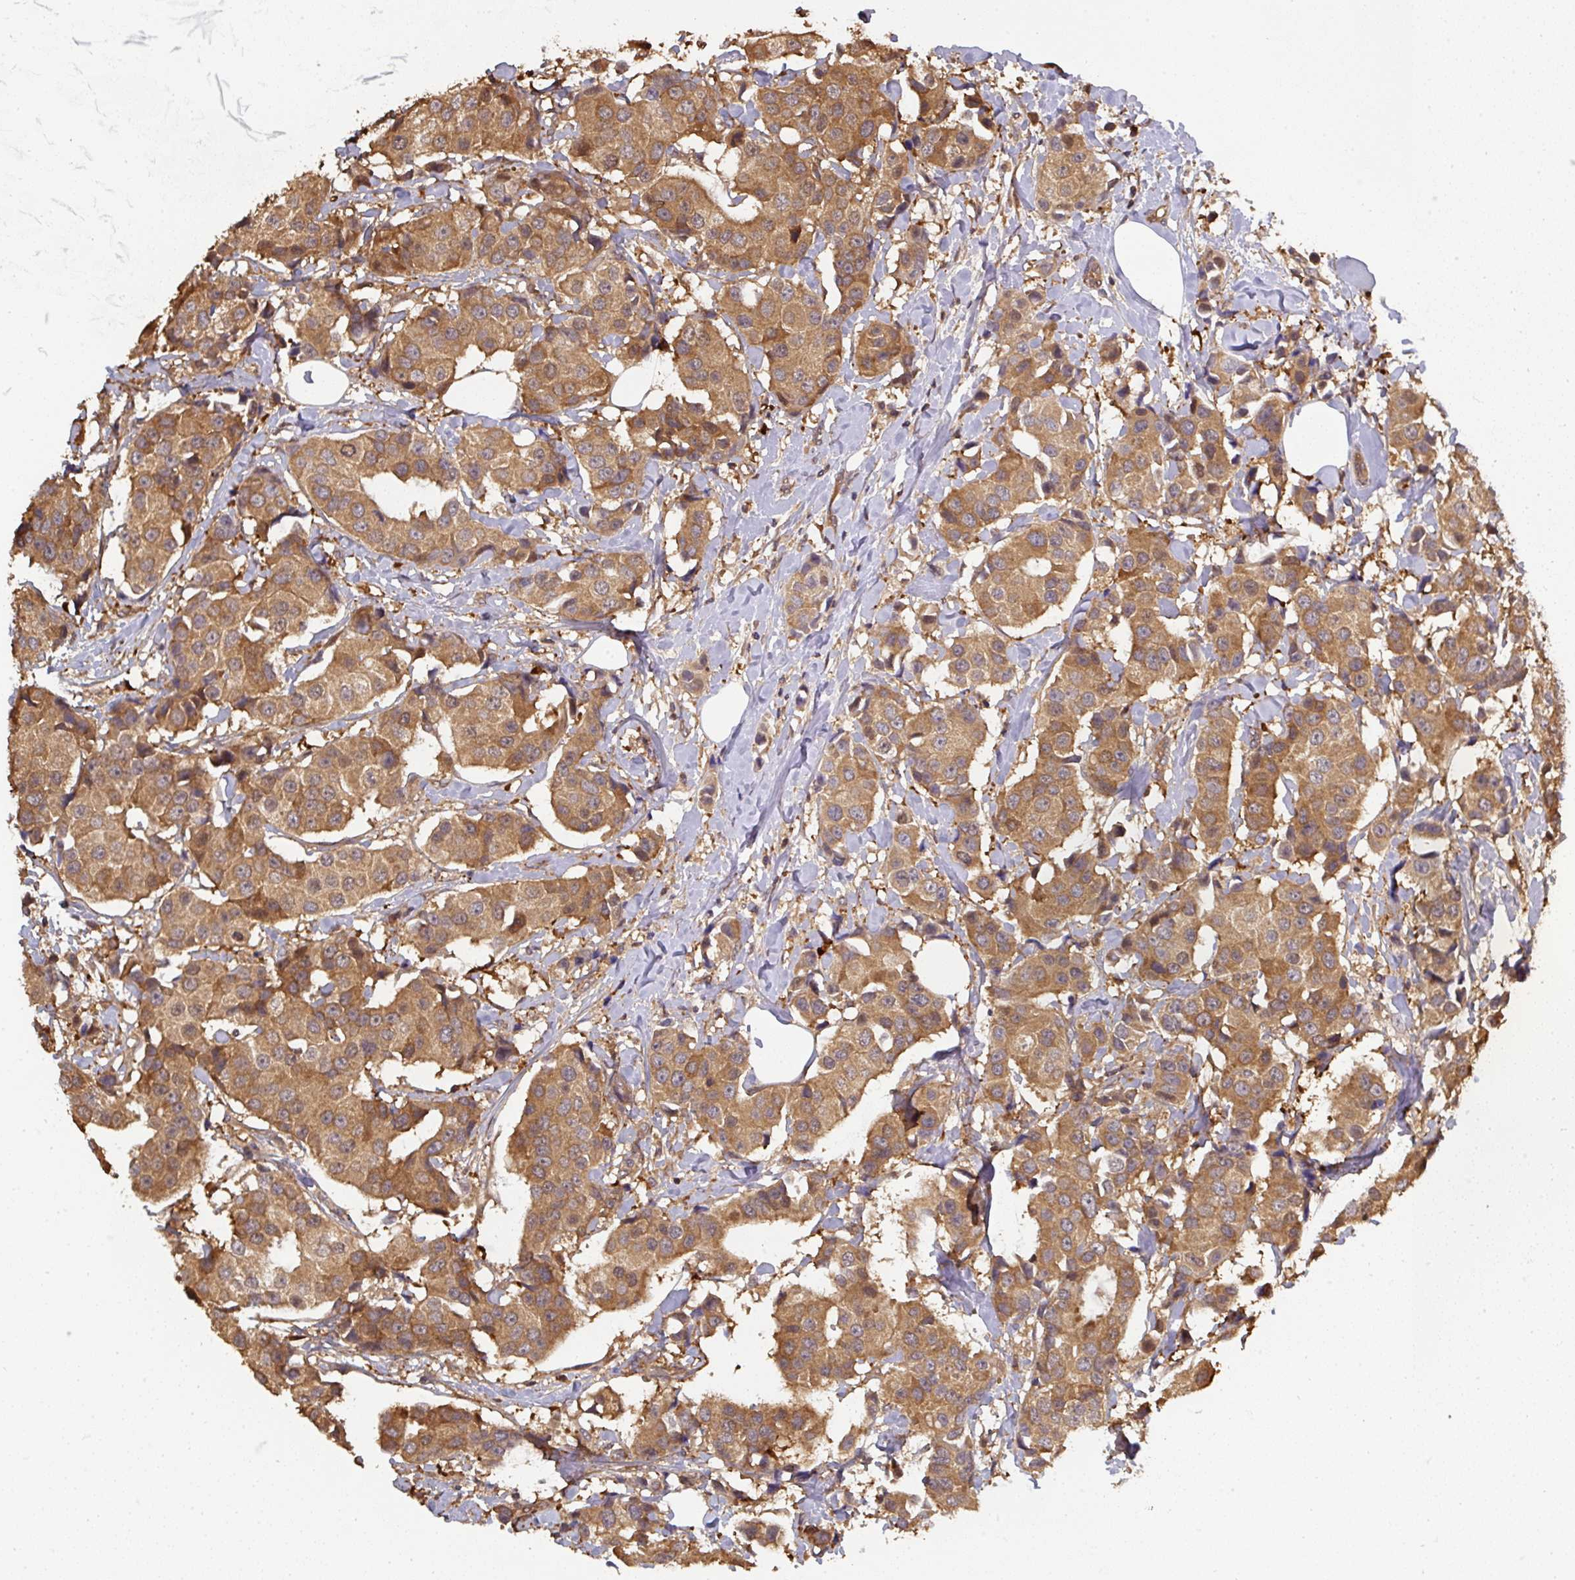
{"staining": {"intensity": "moderate", "quantity": ">75%", "location": "cytoplasmic/membranous"}, "tissue": "breast cancer", "cell_type": "Tumor cells", "image_type": "cancer", "snomed": [{"axis": "morphology", "description": "Normal tissue, NOS"}, {"axis": "morphology", "description": "Duct carcinoma"}, {"axis": "topography", "description": "Breast"}], "caption": "The image exhibits immunohistochemical staining of breast cancer (intraductal carcinoma). There is moderate cytoplasmic/membranous staining is present in about >75% of tumor cells.", "gene": "ST13", "patient": {"sex": "female", "age": 39}}